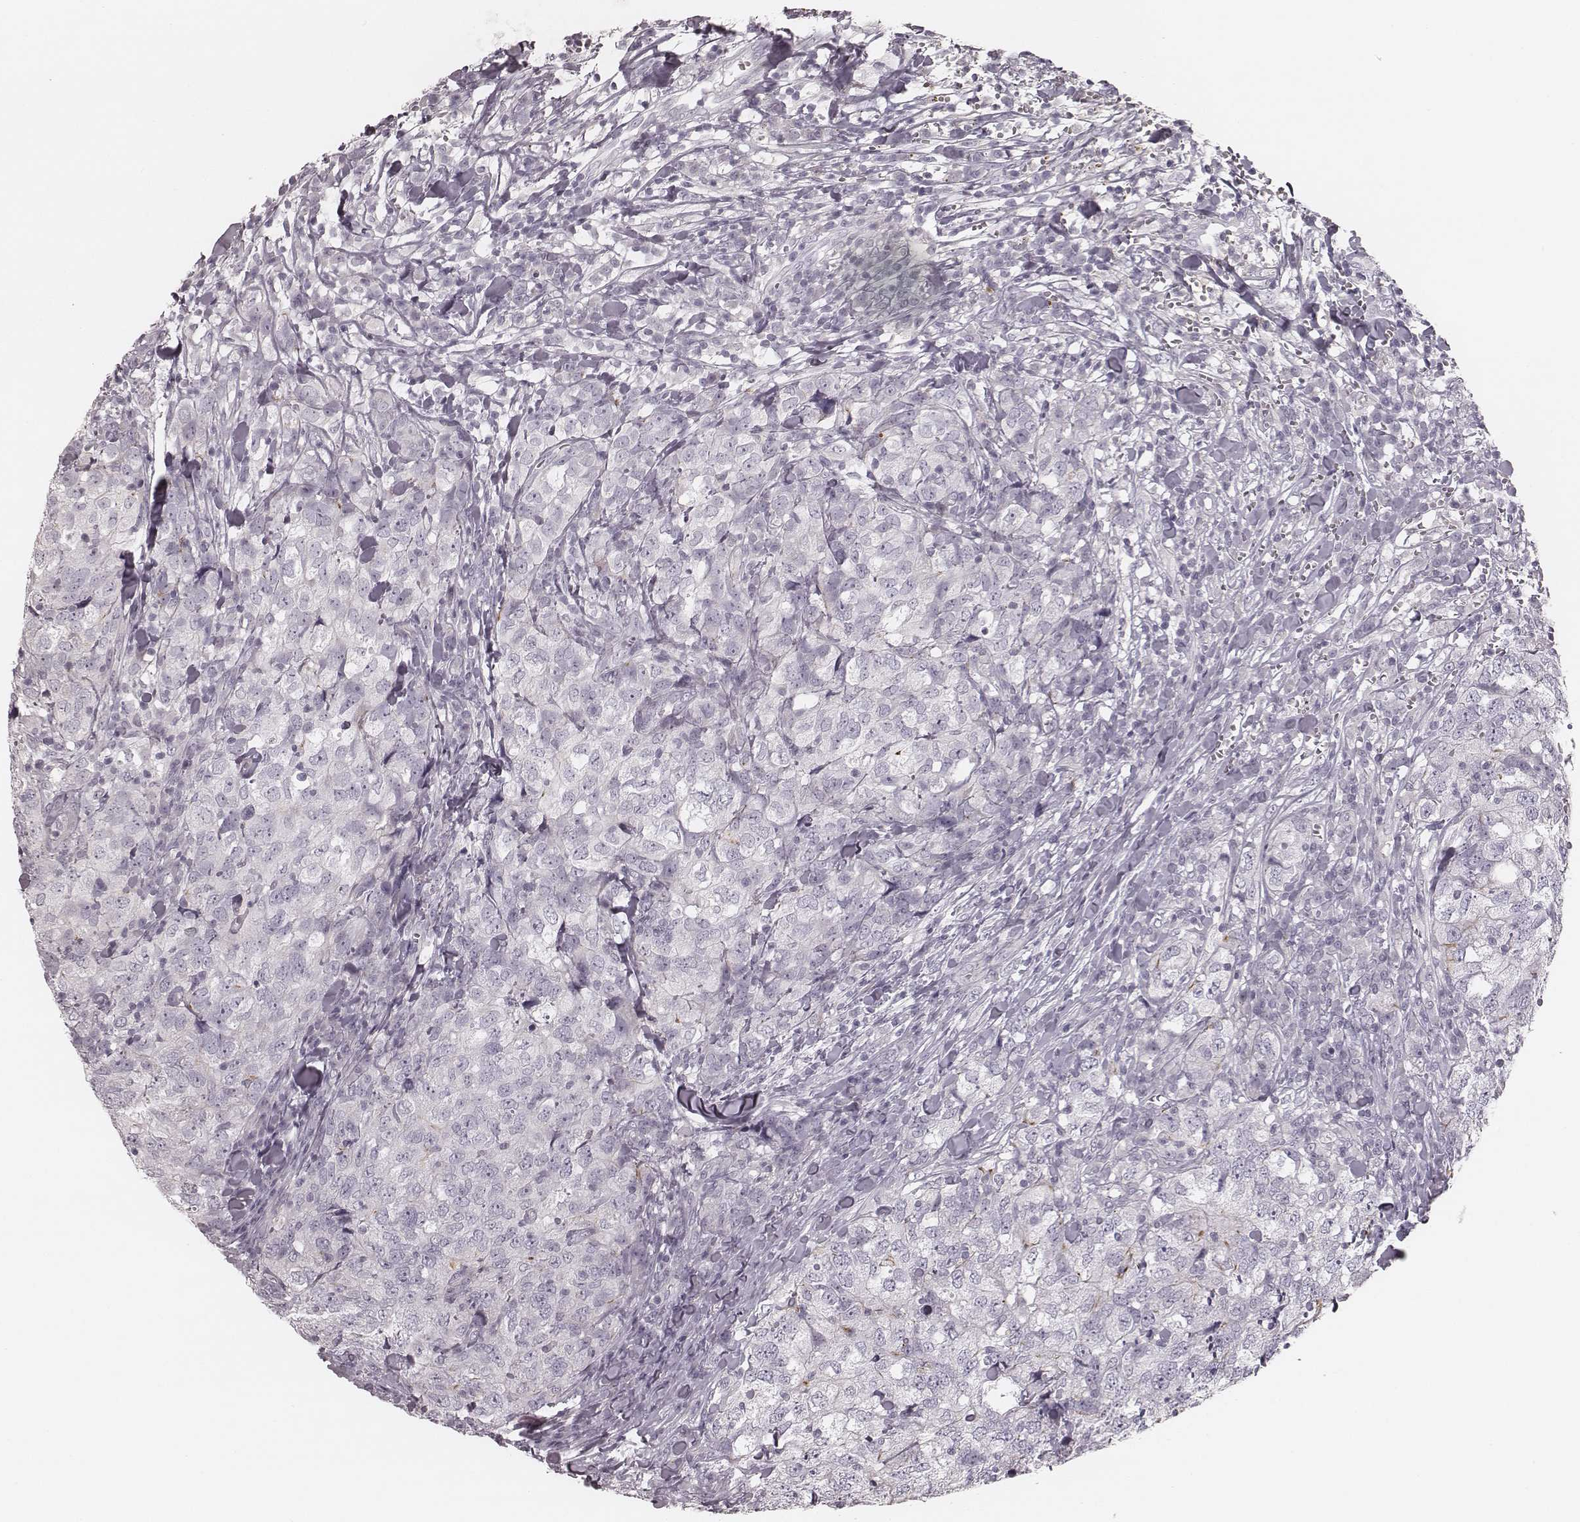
{"staining": {"intensity": "negative", "quantity": "none", "location": "none"}, "tissue": "breast cancer", "cell_type": "Tumor cells", "image_type": "cancer", "snomed": [{"axis": "morphology", "description": "Duct carcinoma"}, {"axis": "topography", "description": "Breast"}], "caption": "DAB (3,3'-diaminobenzidine) immunohistochemical staining of breast cancer (invasive ductal carcinoma) demonstrates no significant positivity in tumor cells. (DAB (3,3'-diaminobenzidine) immunohistochemistry (IHC) with hematoxylin counter stain).", "gene": "SPA17", "patient": {"sex": "female", "age": 30}}